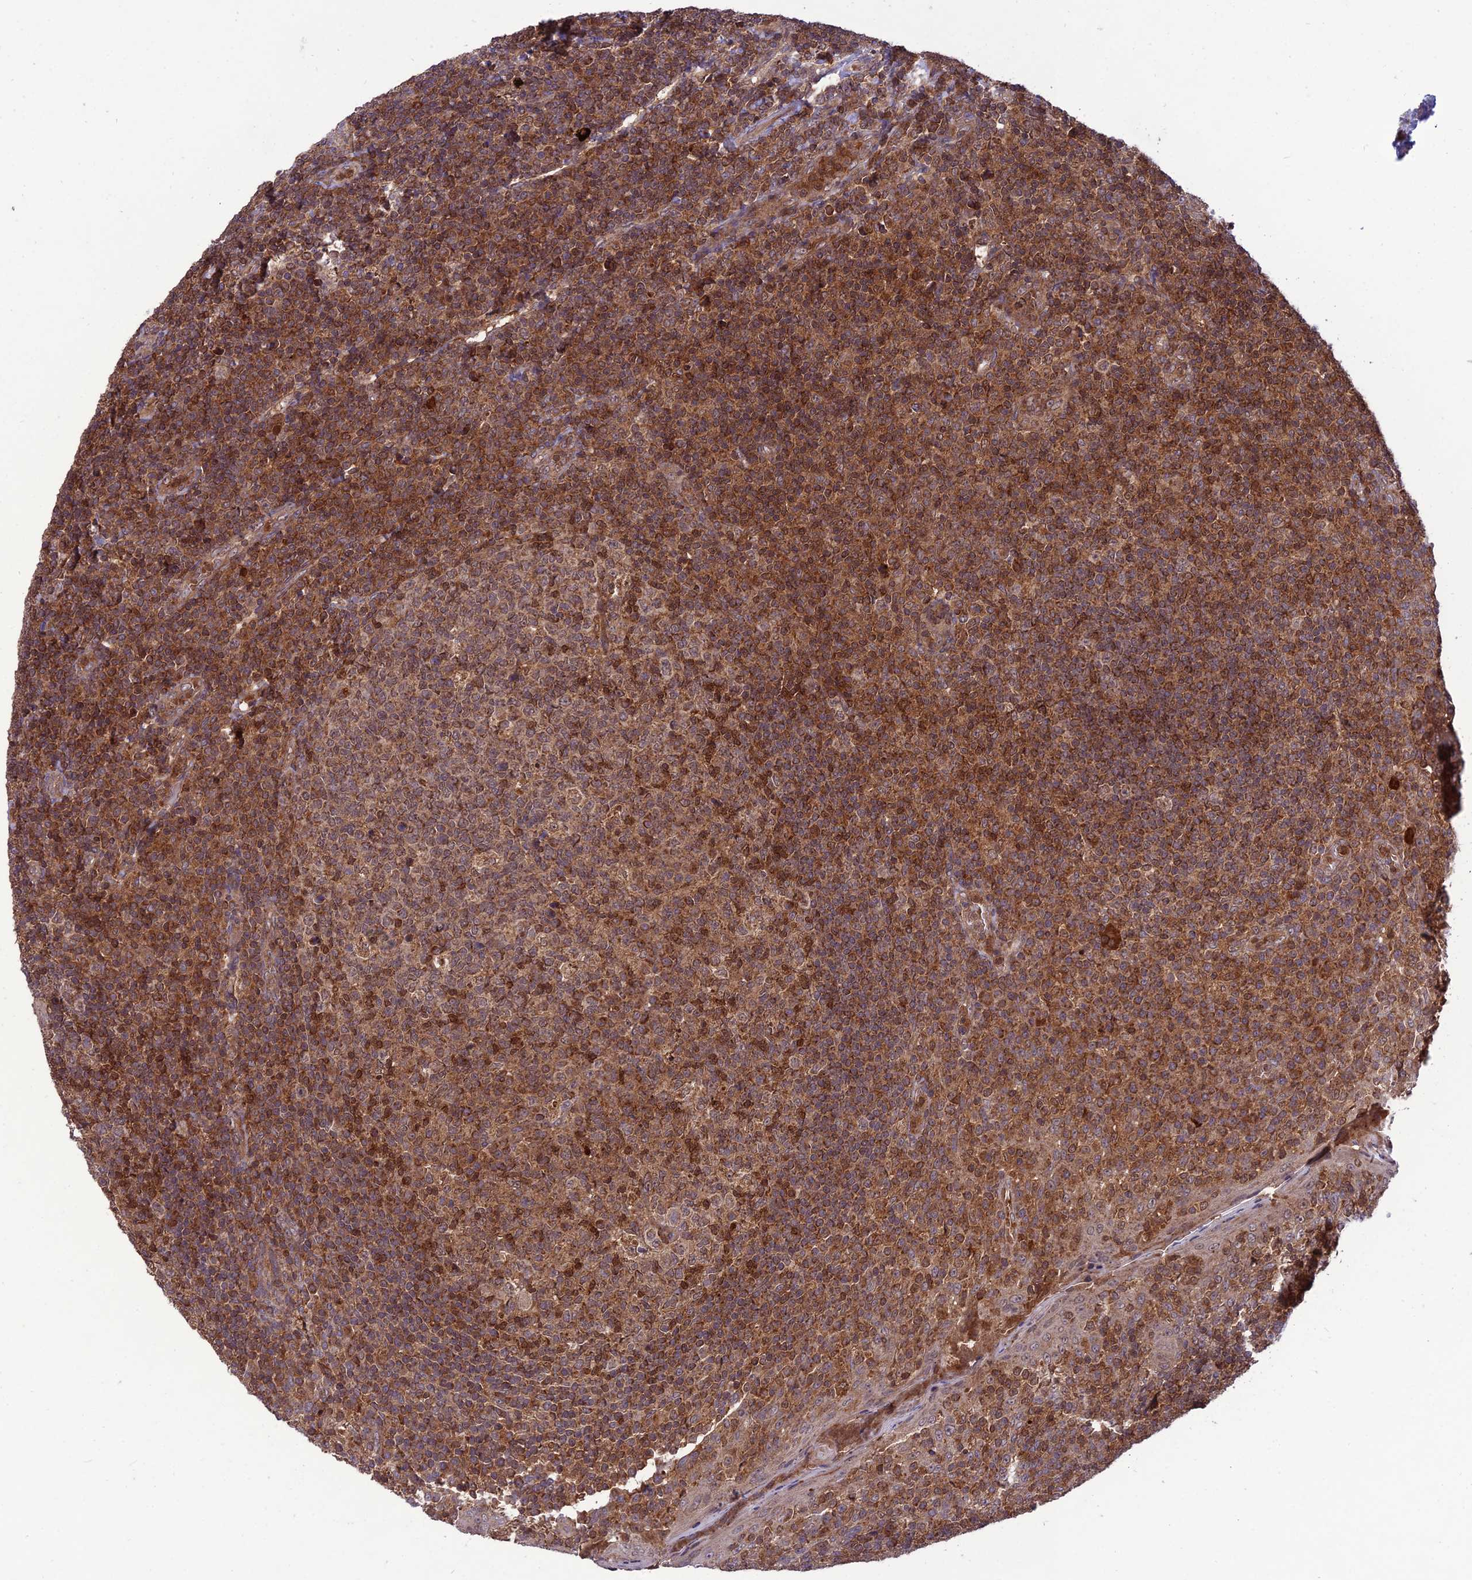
{"staining": {"intensity": "moderate", "quantity": ">75%", "location": "cytoplasmic/membranous"}, "tissue": "tonsil", "cell_type": "Germinal center cells", "image_type": "normal", "snomed": [{"axis": "morphology", "description": "Normal tissue, NOS"}, {"axis": "topography", "description": "Tonsil"}], "caption": "An immunohistochemistry photomicrograph of normal tissue is shown. Protein staining in brown labels moderate cytoplasmic/membranous positivity in tonsil within germinal center cells.", "gene": "NDUFC1", "patient": {"sex": "female", "age": 19}}